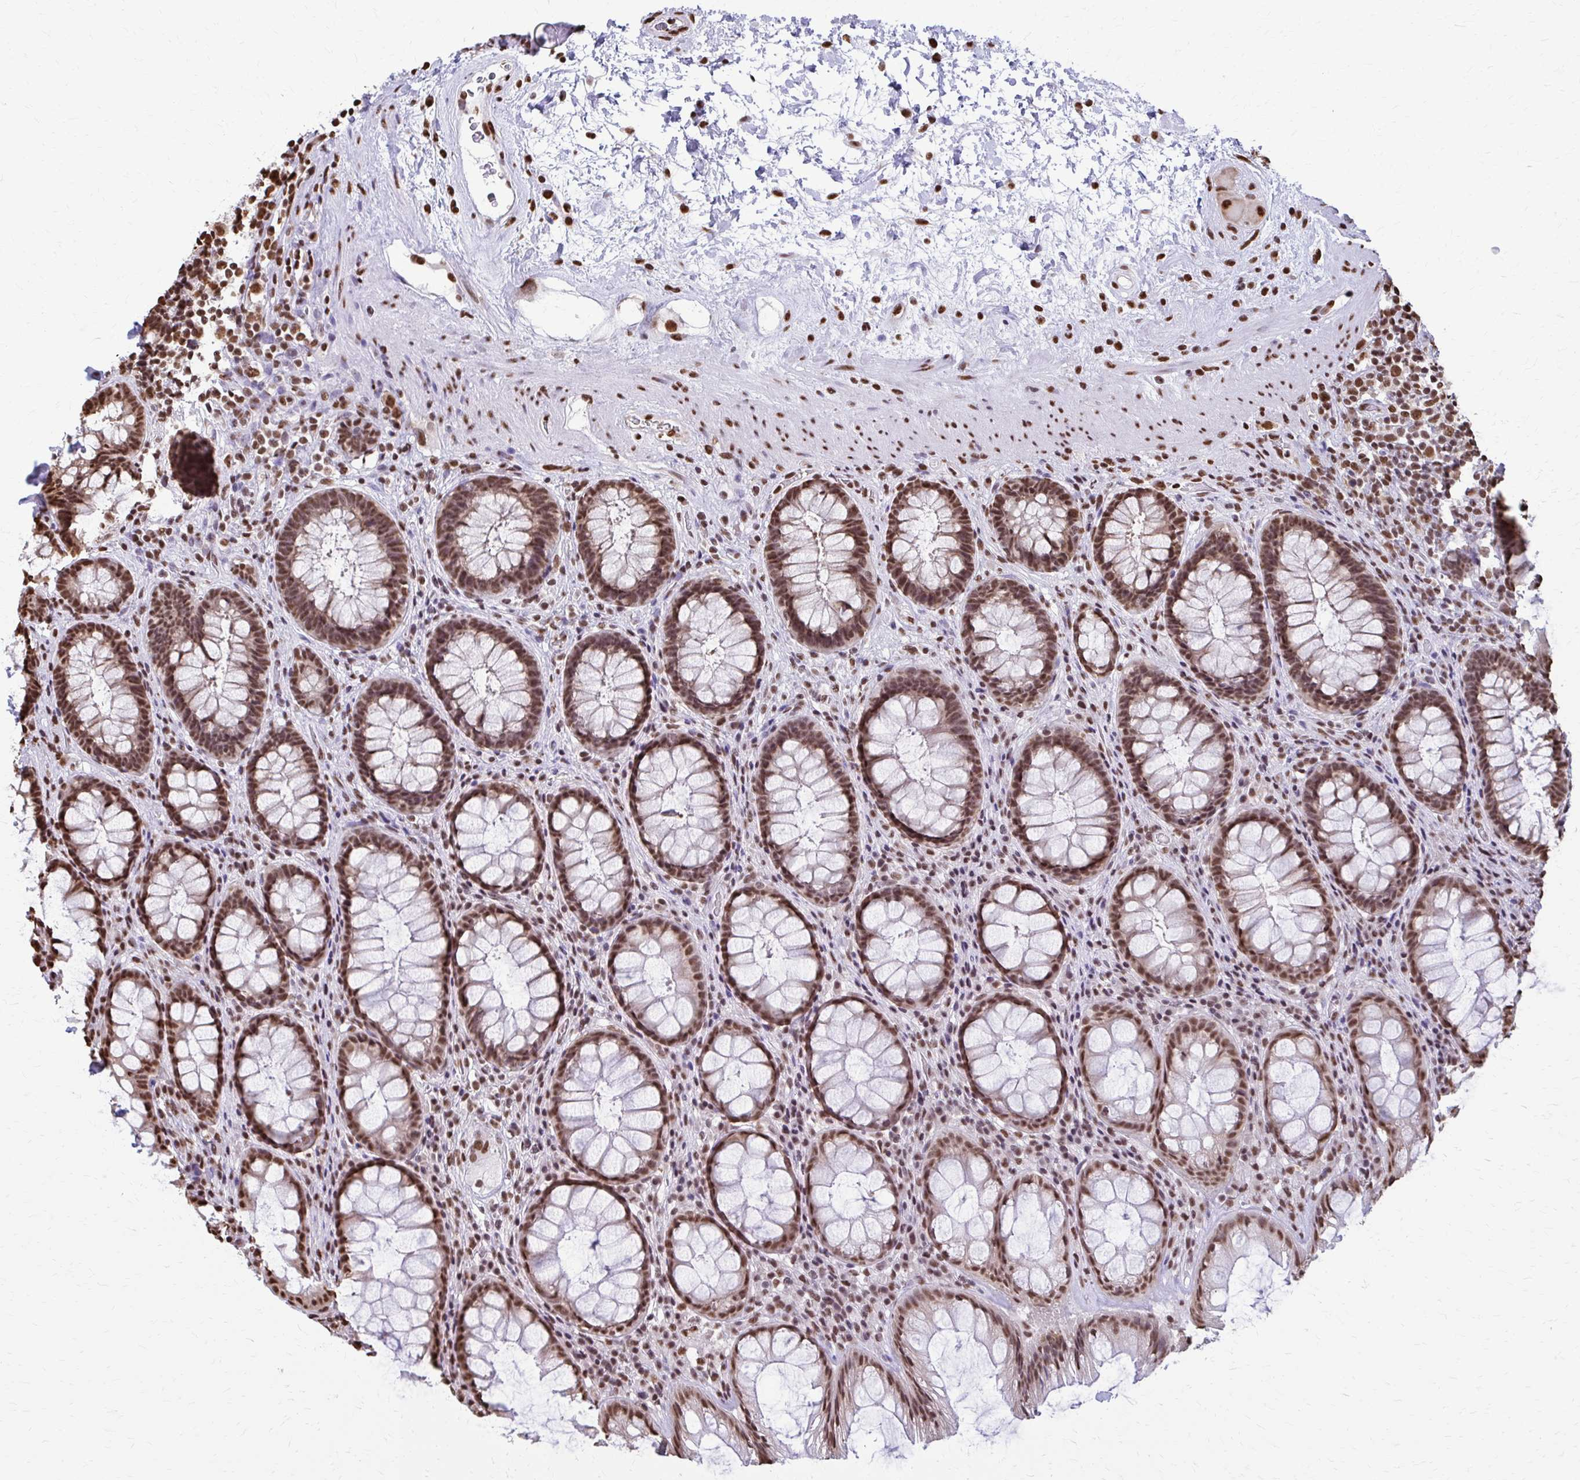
{"staining": {"intensity": "moderate", "quantity": ">75%", "location": "nuclear"}, "tissue": "rectum", "cell_type": "Glandular cells", "image_type": "normal", "snomed": [{"axis": "morphology", "description": "Normal tissue, NOS"}, {"axis": "topography", "description": "Rectum"}], "caption": "A brown stain highlights moderate nuclear positivity of a protein in glandular cells of benign human rectum. The protein is shown in brown color, while the nuclei are stained blue.", "gene": "SNRPA", "patient": {"sex": "male", "age": 72}}